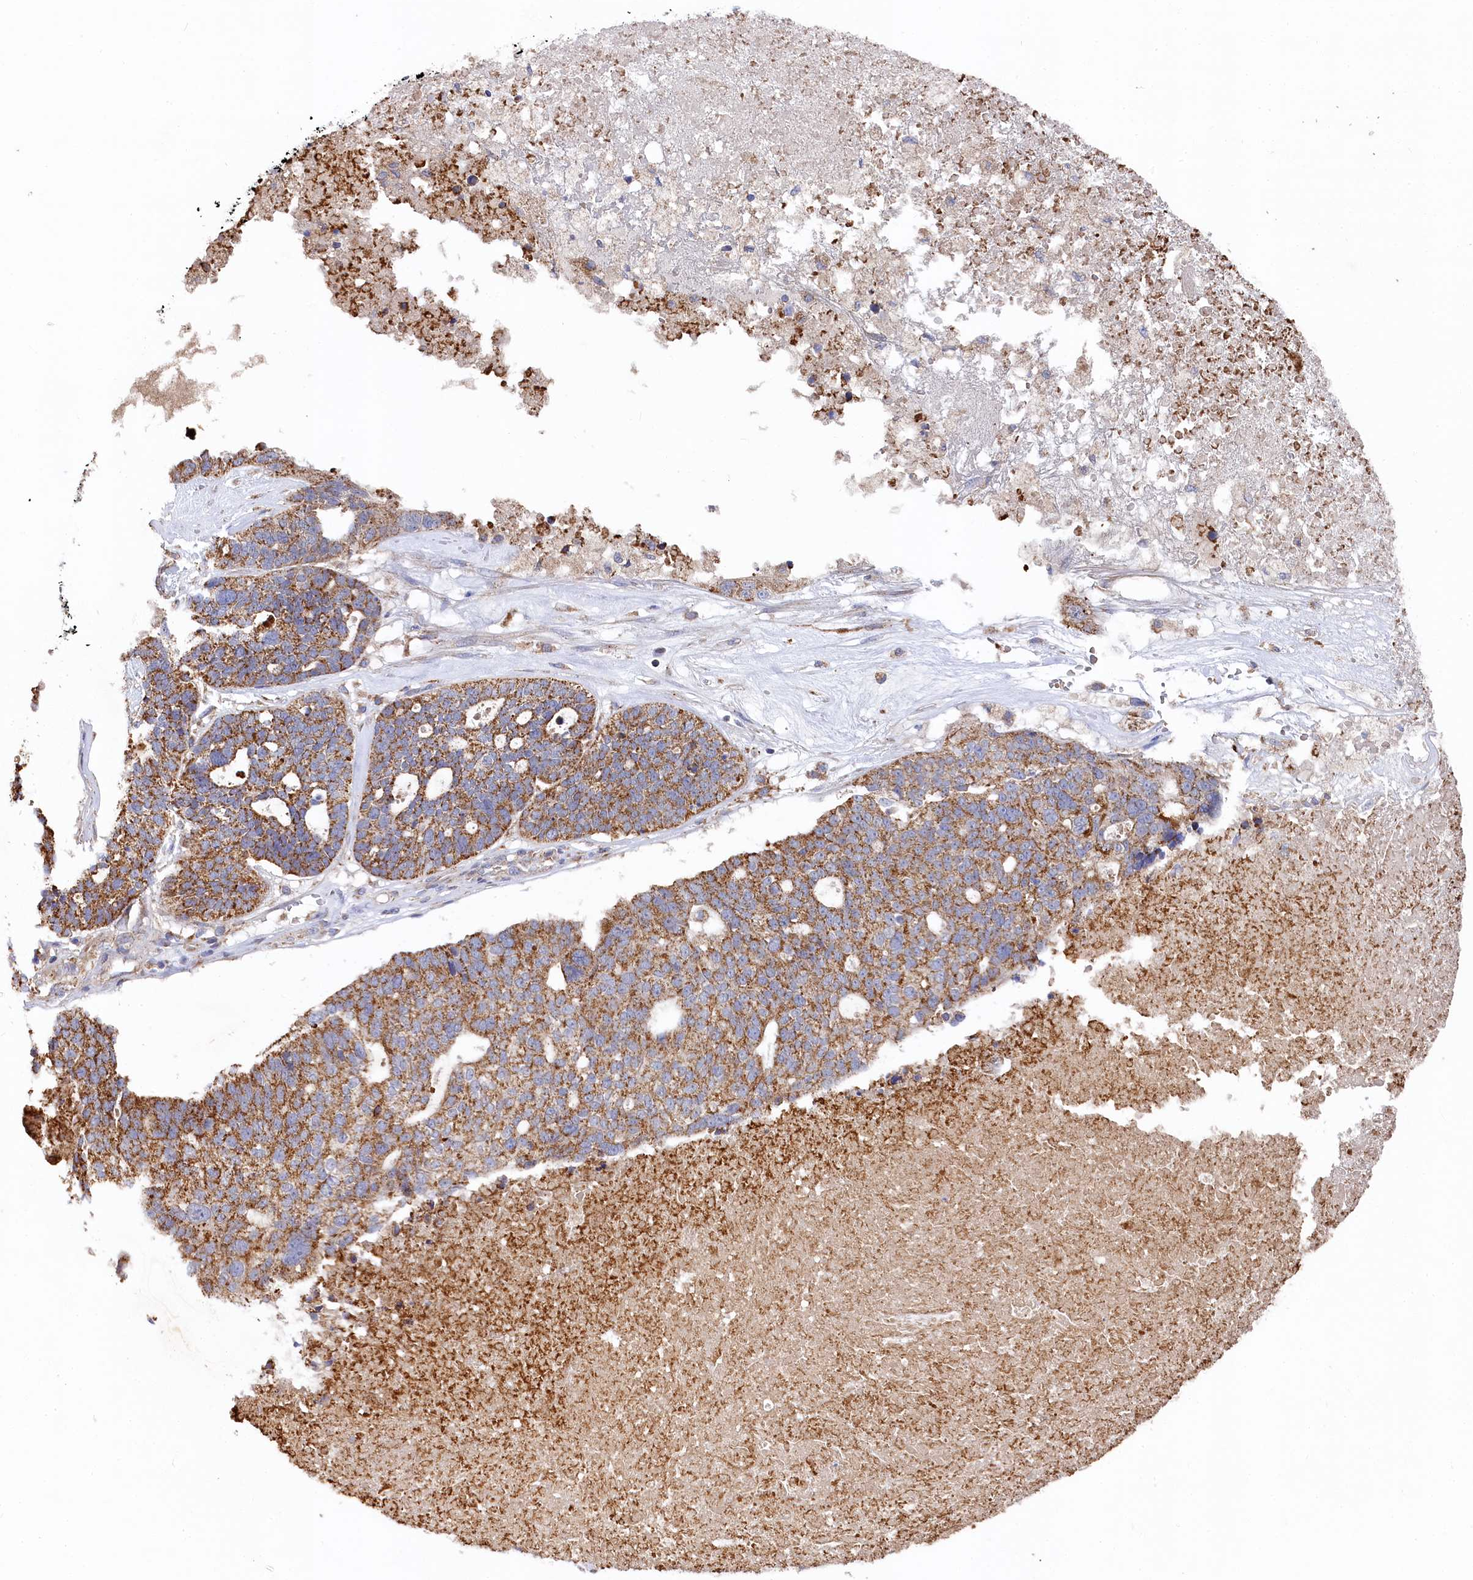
{"staining": {"intensity": "moderate", "quantity": ">75%", "location": "cytoplasmic/membranous"}, "tissue": "ovarian cancer", "cell_type": "Tumor cells", "image_type": "cancer", "snomed": [{"axis": "morphology", "description": "Cystadenocarcinoma, serous, NOS"}, {"axis": "topography", "description": "Ovary"}], "caption": "Immunohistochemical staining of human ovarian serous cystadenocarcinoma displays medium levels of moderate cytoplasmic/membranous protein positivity in about >75% of tumor cells.", "gene": "HAUS2", "patient": {"sex": "female", "age": 59}}